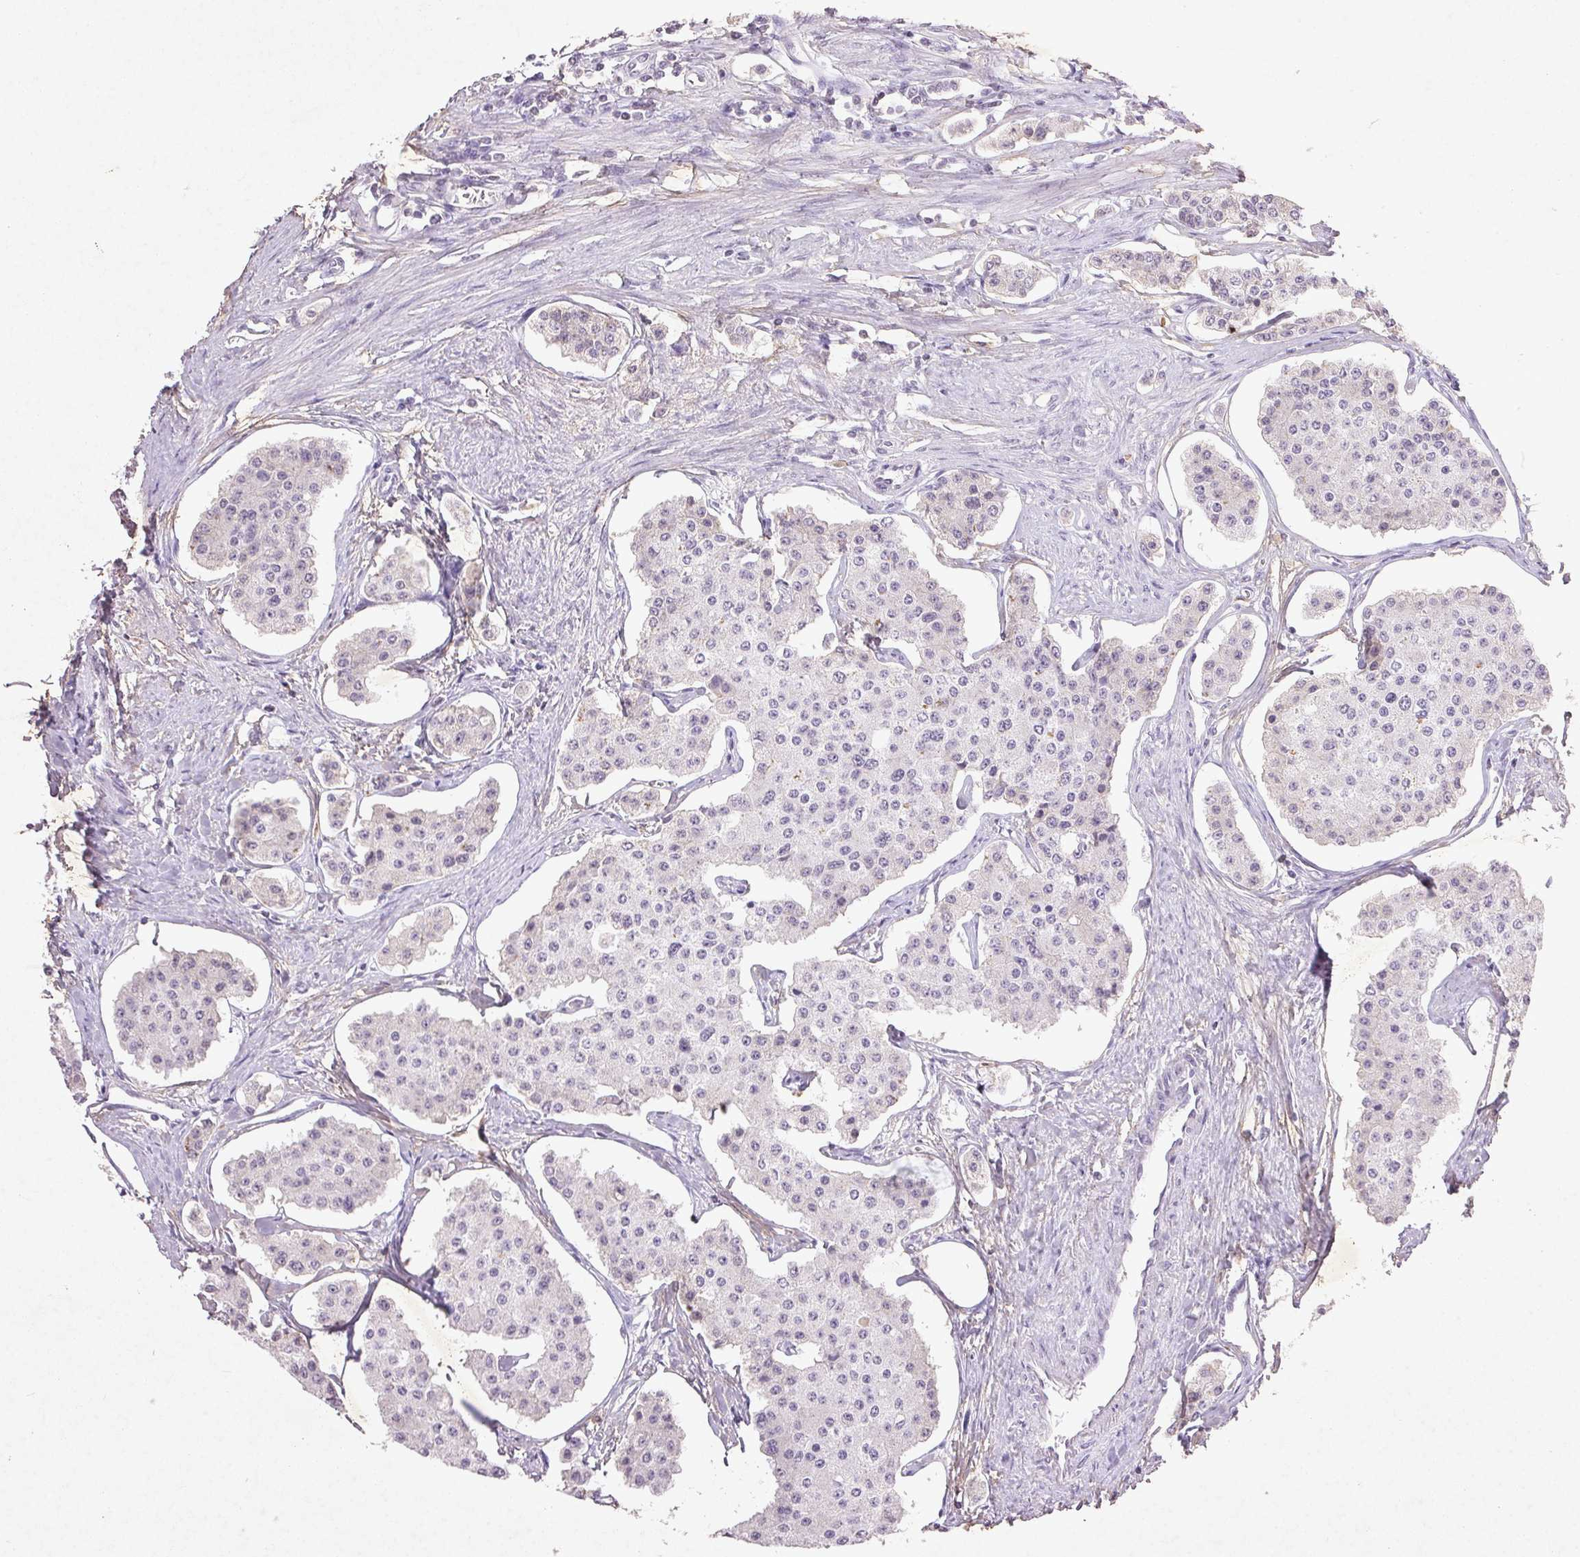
{"staining": {"intensity": "negative", "quantity": "none", "location": "none"}, "tissue": "carcinoid", "cell_type": "Tumor cells", "image_type": "cancer", "snomed": [{"axis": "morphology", "description": "Carcinoid, malignant, NOS"}, {"axis": "topography", "description": "Small intestine"}], "caption": "High power microscopy image of an immunohistochemistry (IHC) micrograph of carcinoid (malignant), revealing no significant positivity in tumor cells.", "gene": "FAM168B", "patient": {"sex": "female", "age": 65}}